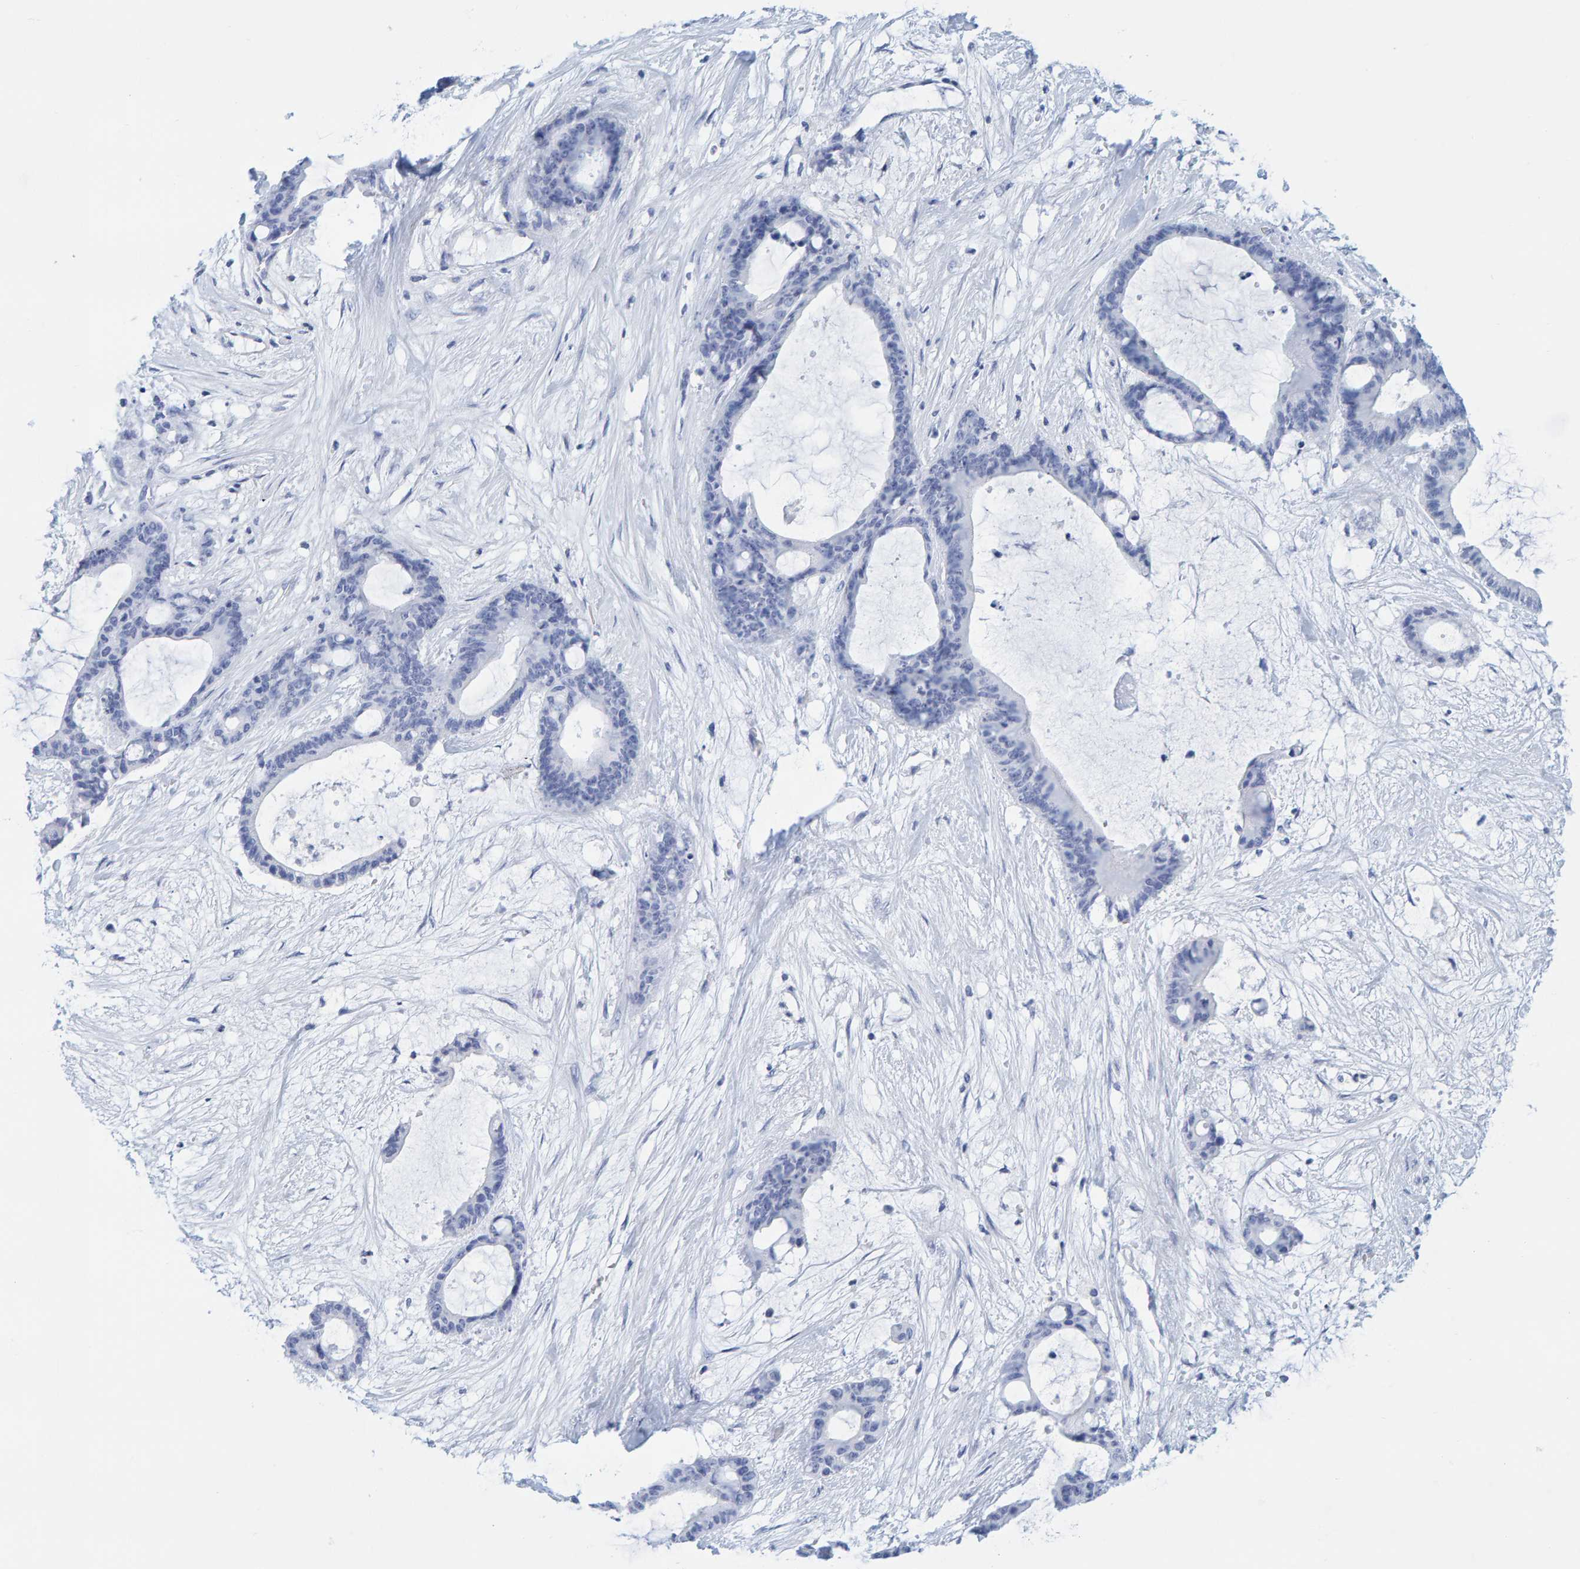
{"staining": {"intensity": "negative", "quantity": "none", "location": "none"}, "tissue": "liver cancer", "cell_type": "Tumor cells", "image_type": "cancer", "snomed": [{"axis": "morphology", "description": "Cholangiocarcinoma"}, {"axis": "topography", "description": "Liver"}], "caption": "This is an immunohistochemistry (IHC) histopathology image of human cholangiocarcinoma (liver). There is no expression in tumor cells.", "gene": "SFTPC", "patient": {"sex": "female", "age": 73}}